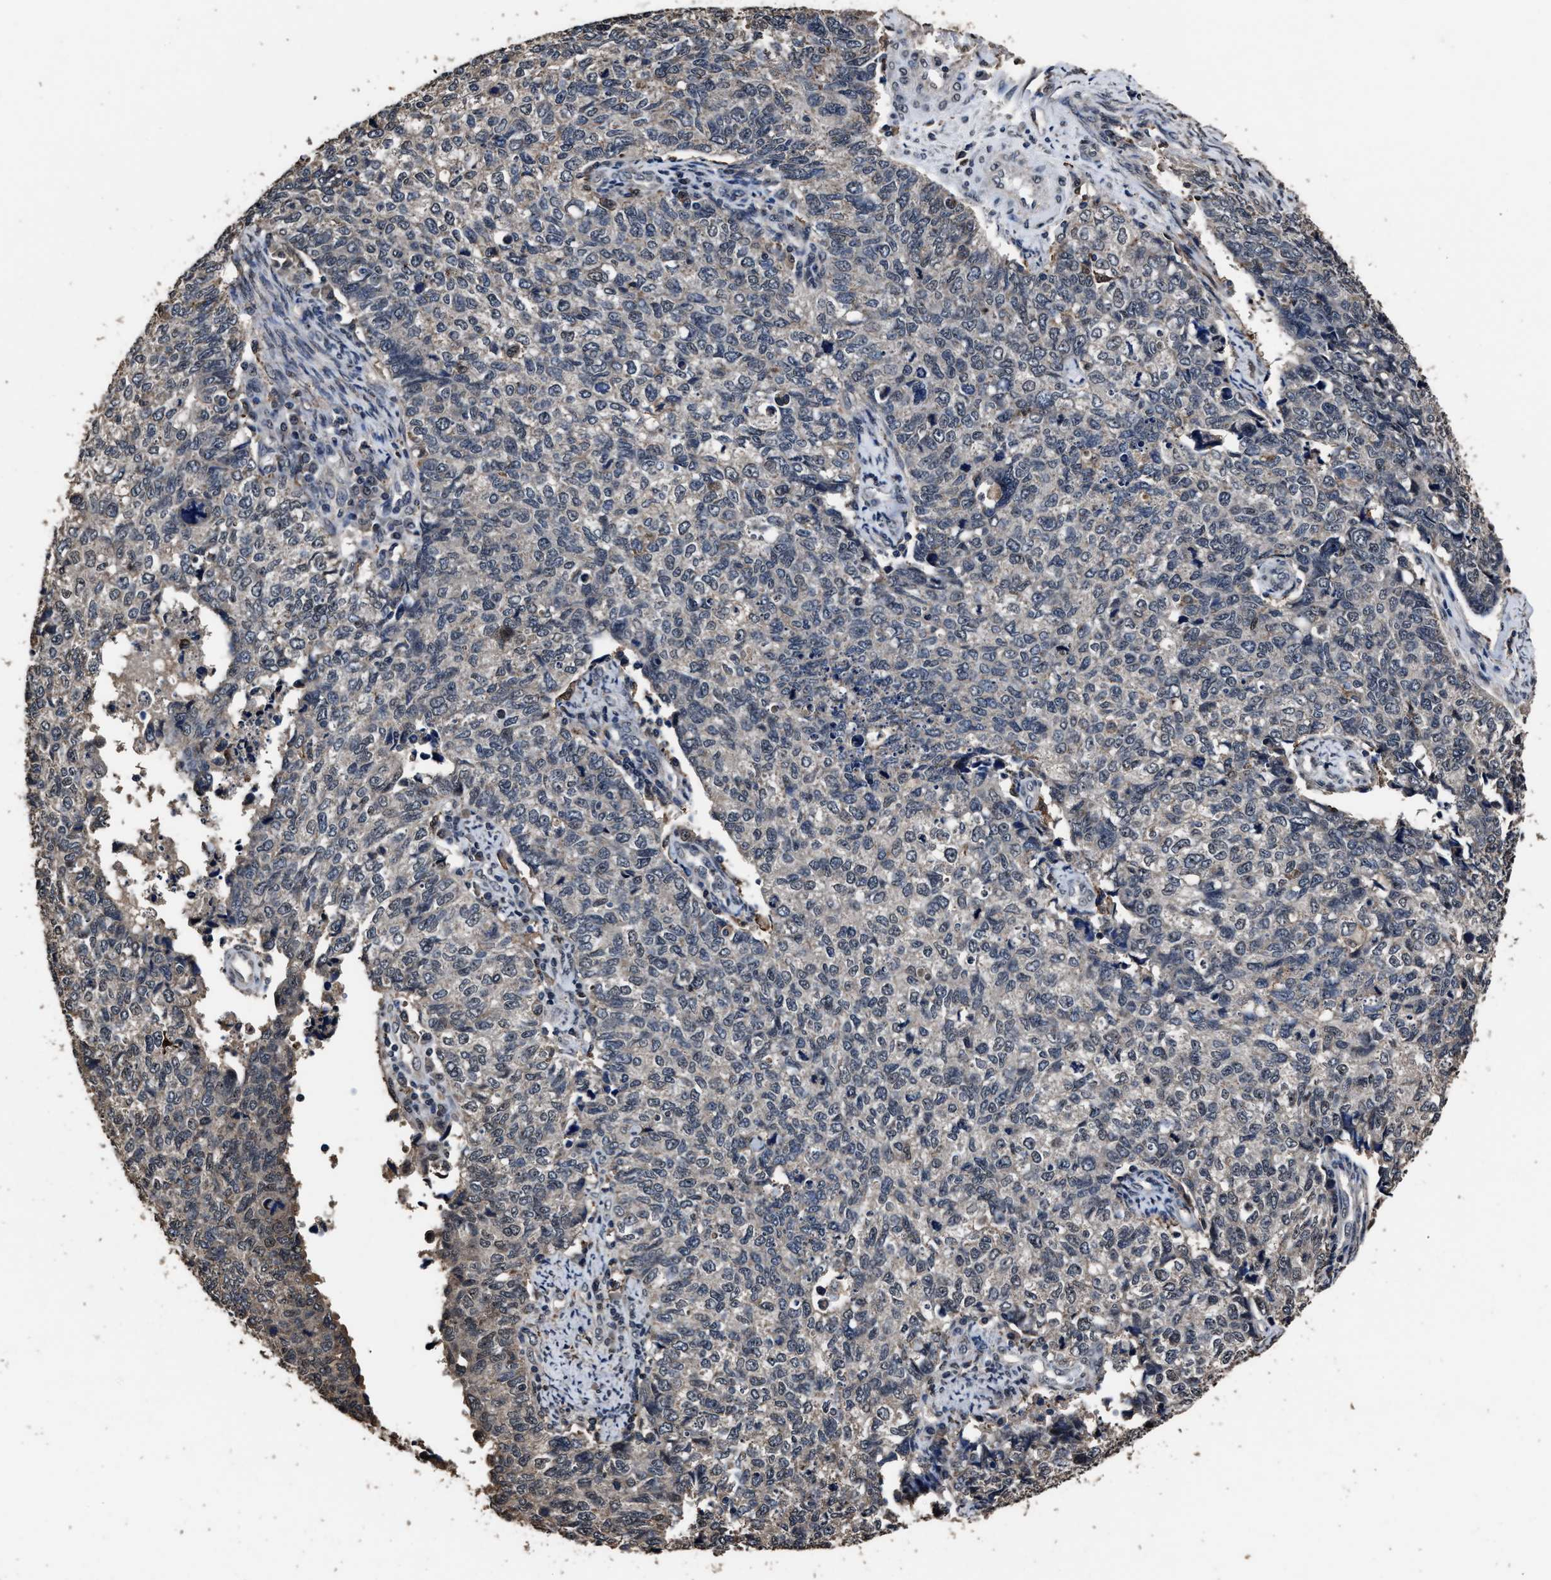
{"staining": {"intensity": "negative", "quantity": "none", "location": "none"}, "tissue": "cervical cancer", "cell_type": "Tumor cells", "image_type": "cancer", "snomed": [{"axis": "morphology", "description": "Squamous cell carcinoma, NOS"}, {"axis": "topography", "description": "Cervix"}], "caption": "Tumor cells are negative for protein expression in human cervical cancer. The staining was performed using DAB to visualize the protein expression in brown, while the nuclei were stained in blue with hematoxylin (Magnification: 20x).", "gene": "RSBN1L", "patient": {"sex": "female", "age": 63}}